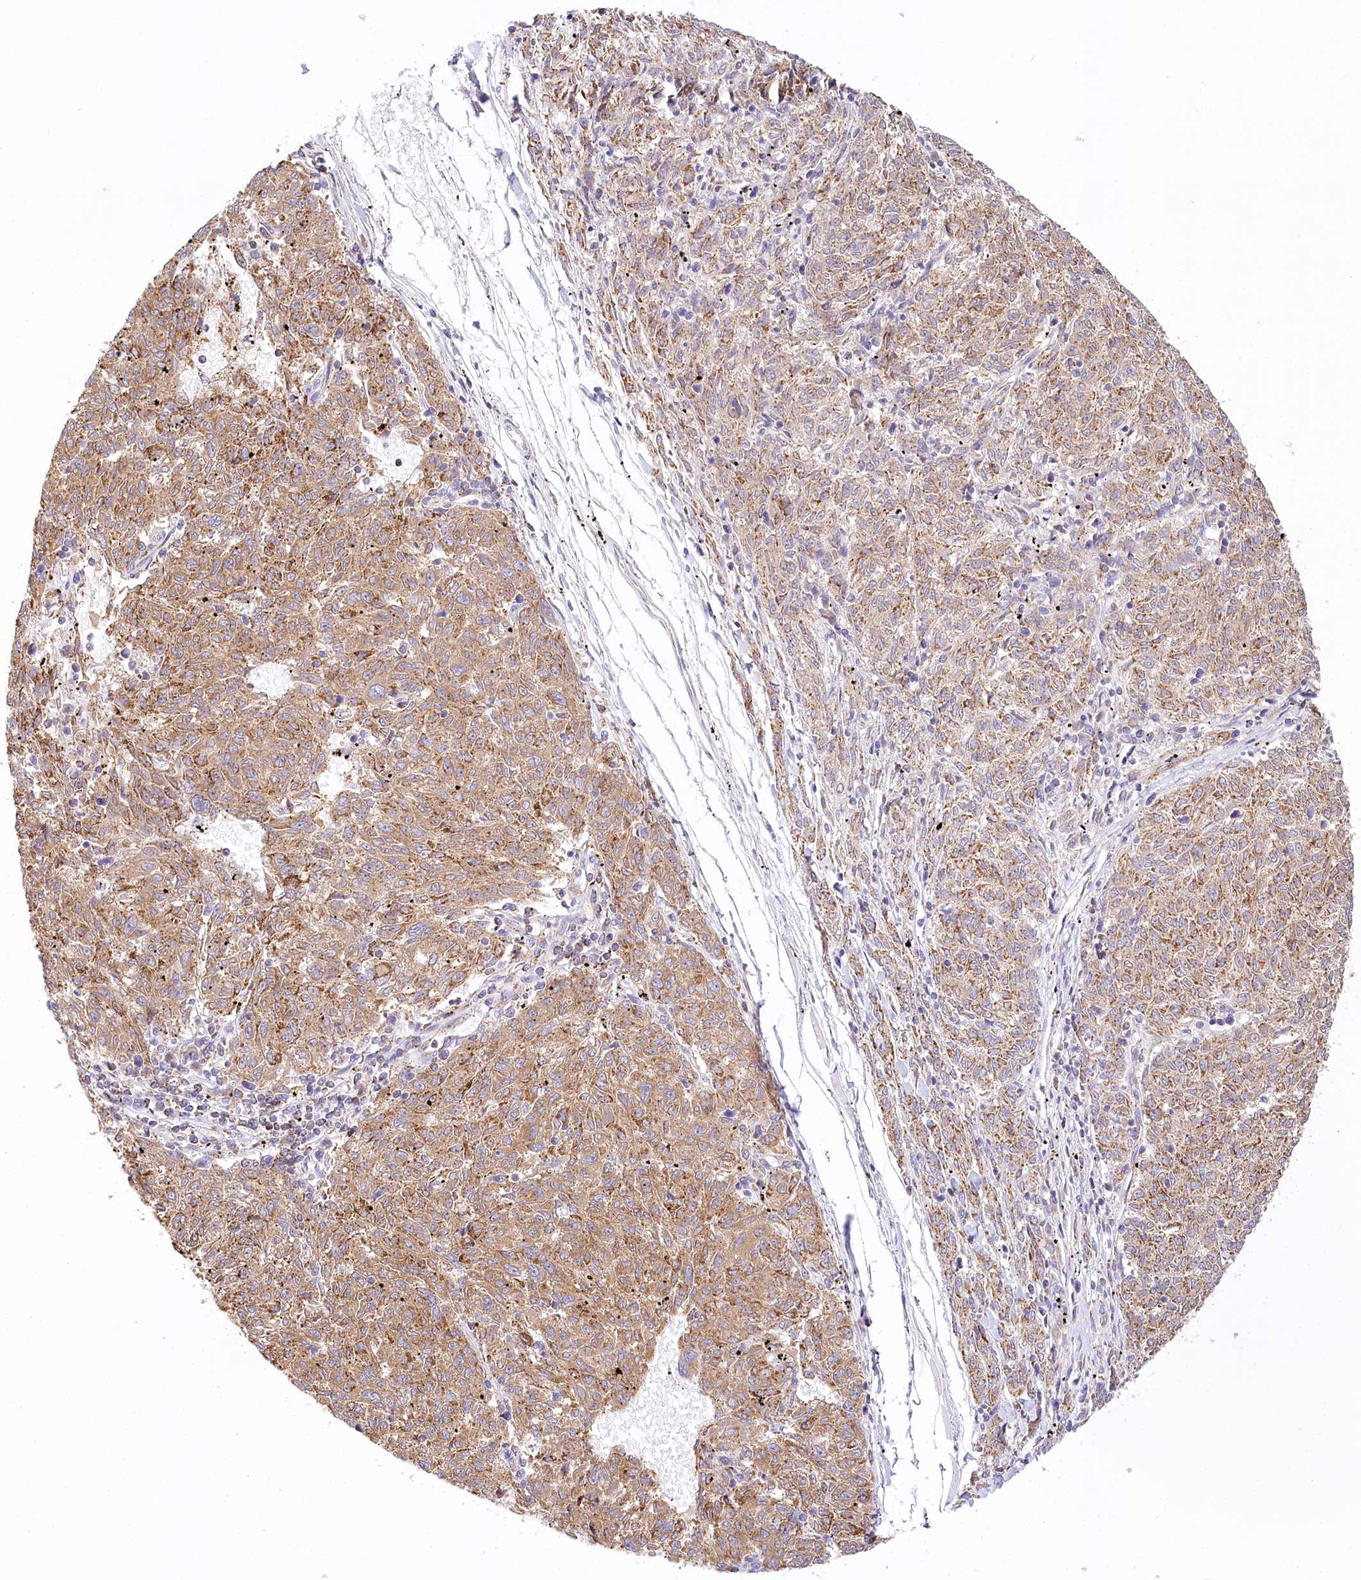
{"staining": {"intensity": "moderate", "quantity": ">75%", "location": "cytoplasmic/membranous"}, "tissue": "melanoma", "cell_type": "Tumor cells", "image_type": "cancer", "snomed": [{"axis": "morphology", "description": "Malignant melanoma, NOS"}, {"axis": "topography", "description": "Skin"}], "caption": "Brown immunohistochemical staining in melanoma demonstrates moderate cytoplasmic/membranous expression in approximately >75% of tumor cells. (Brightfield microscopy of DAB IHC at high magnification).", "gene": "LSS", "patient": {"sex": "female", "age": 72}}